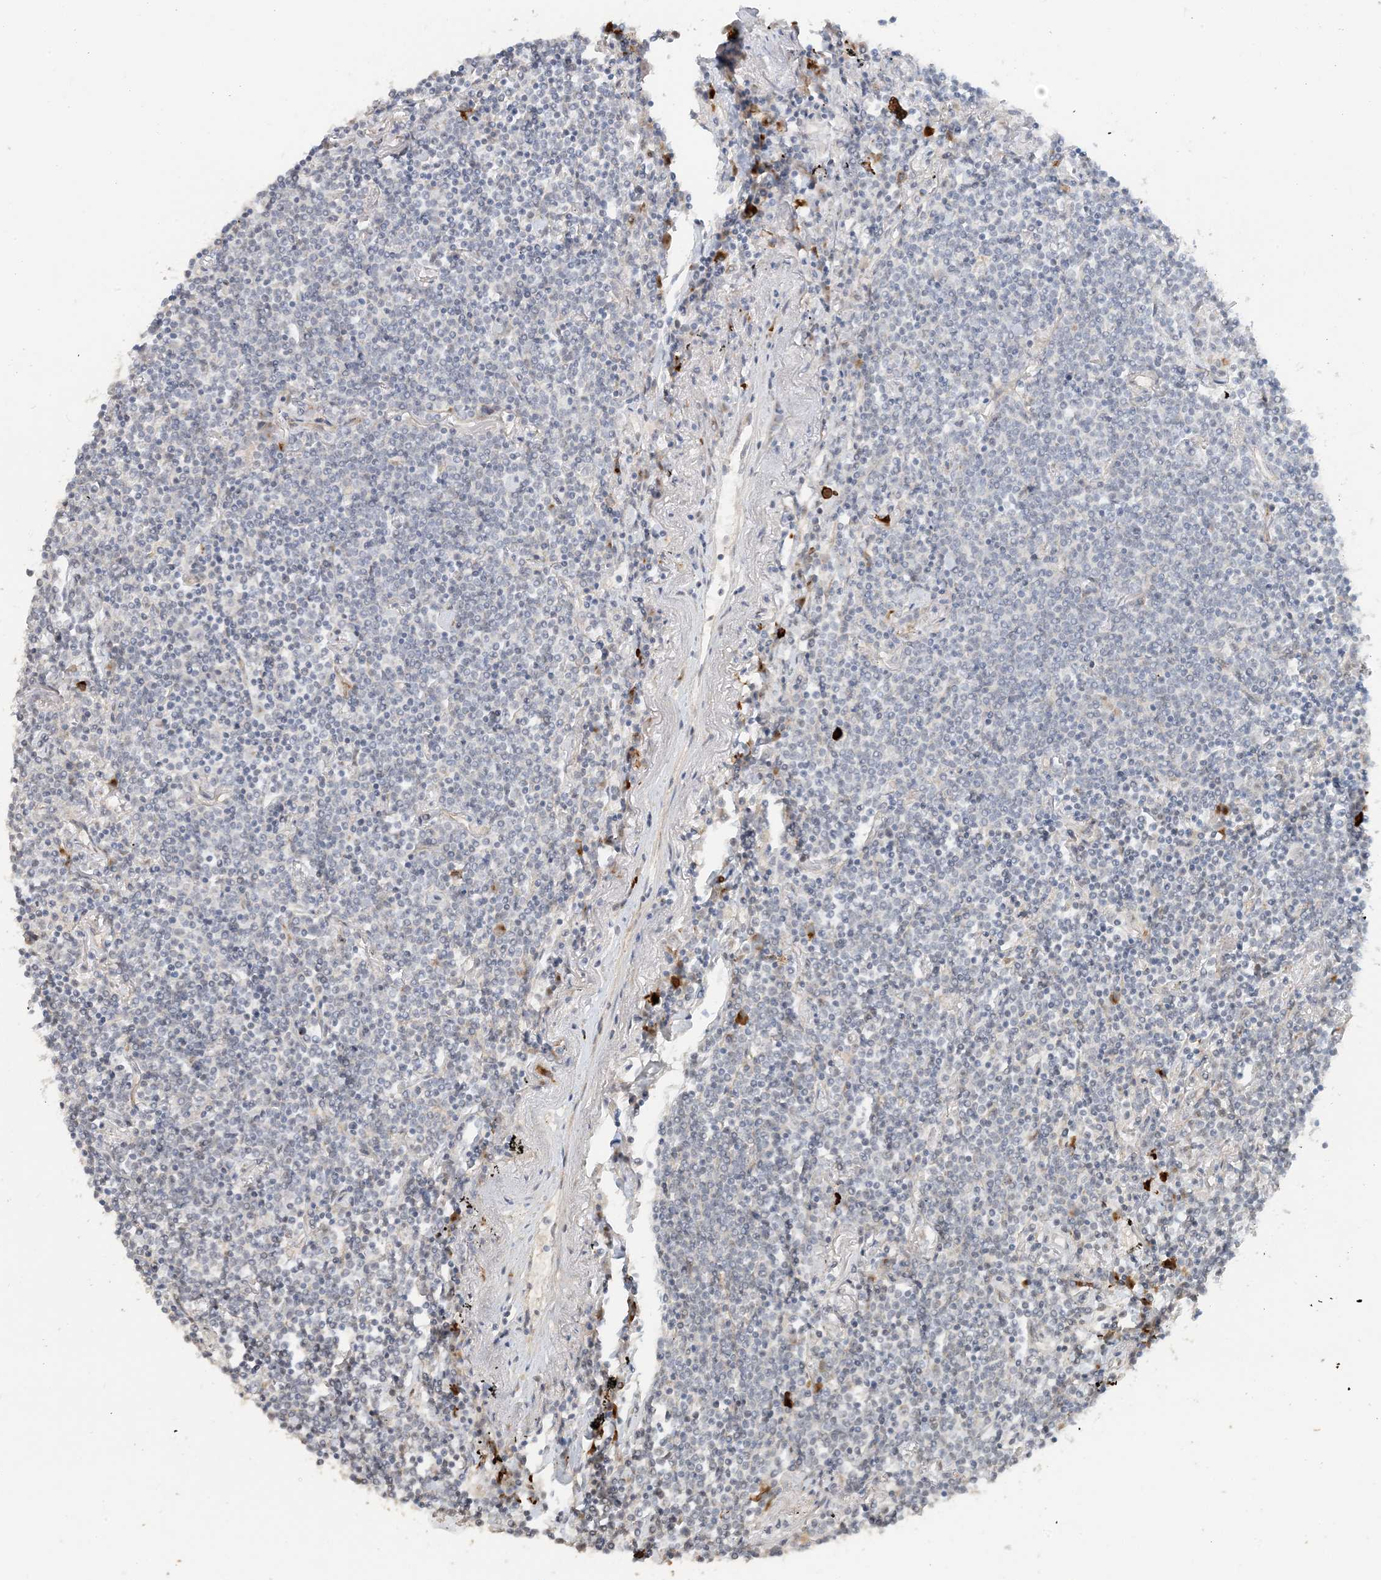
{"staining": {"intensity": "negative", "quantity": "none", "location": "none"}, "tissue": "lymphoma", "cell_type": "Tumor cells", "image_type": "cancer", "snomed": [{"axis": "morphology", "description": "Malignant lymphoma, non-Hodgkin's type, Low grade"}, {"axis": "topography", "description": "Lung"}], "caption": "Protein analysis of low-grade malignant lymphoma, non-Hodgkin's type exhibits no significant expression in tumor cells.", "gene": "ZCCHC4", "patient": {"sex": "female", "age": 71}}